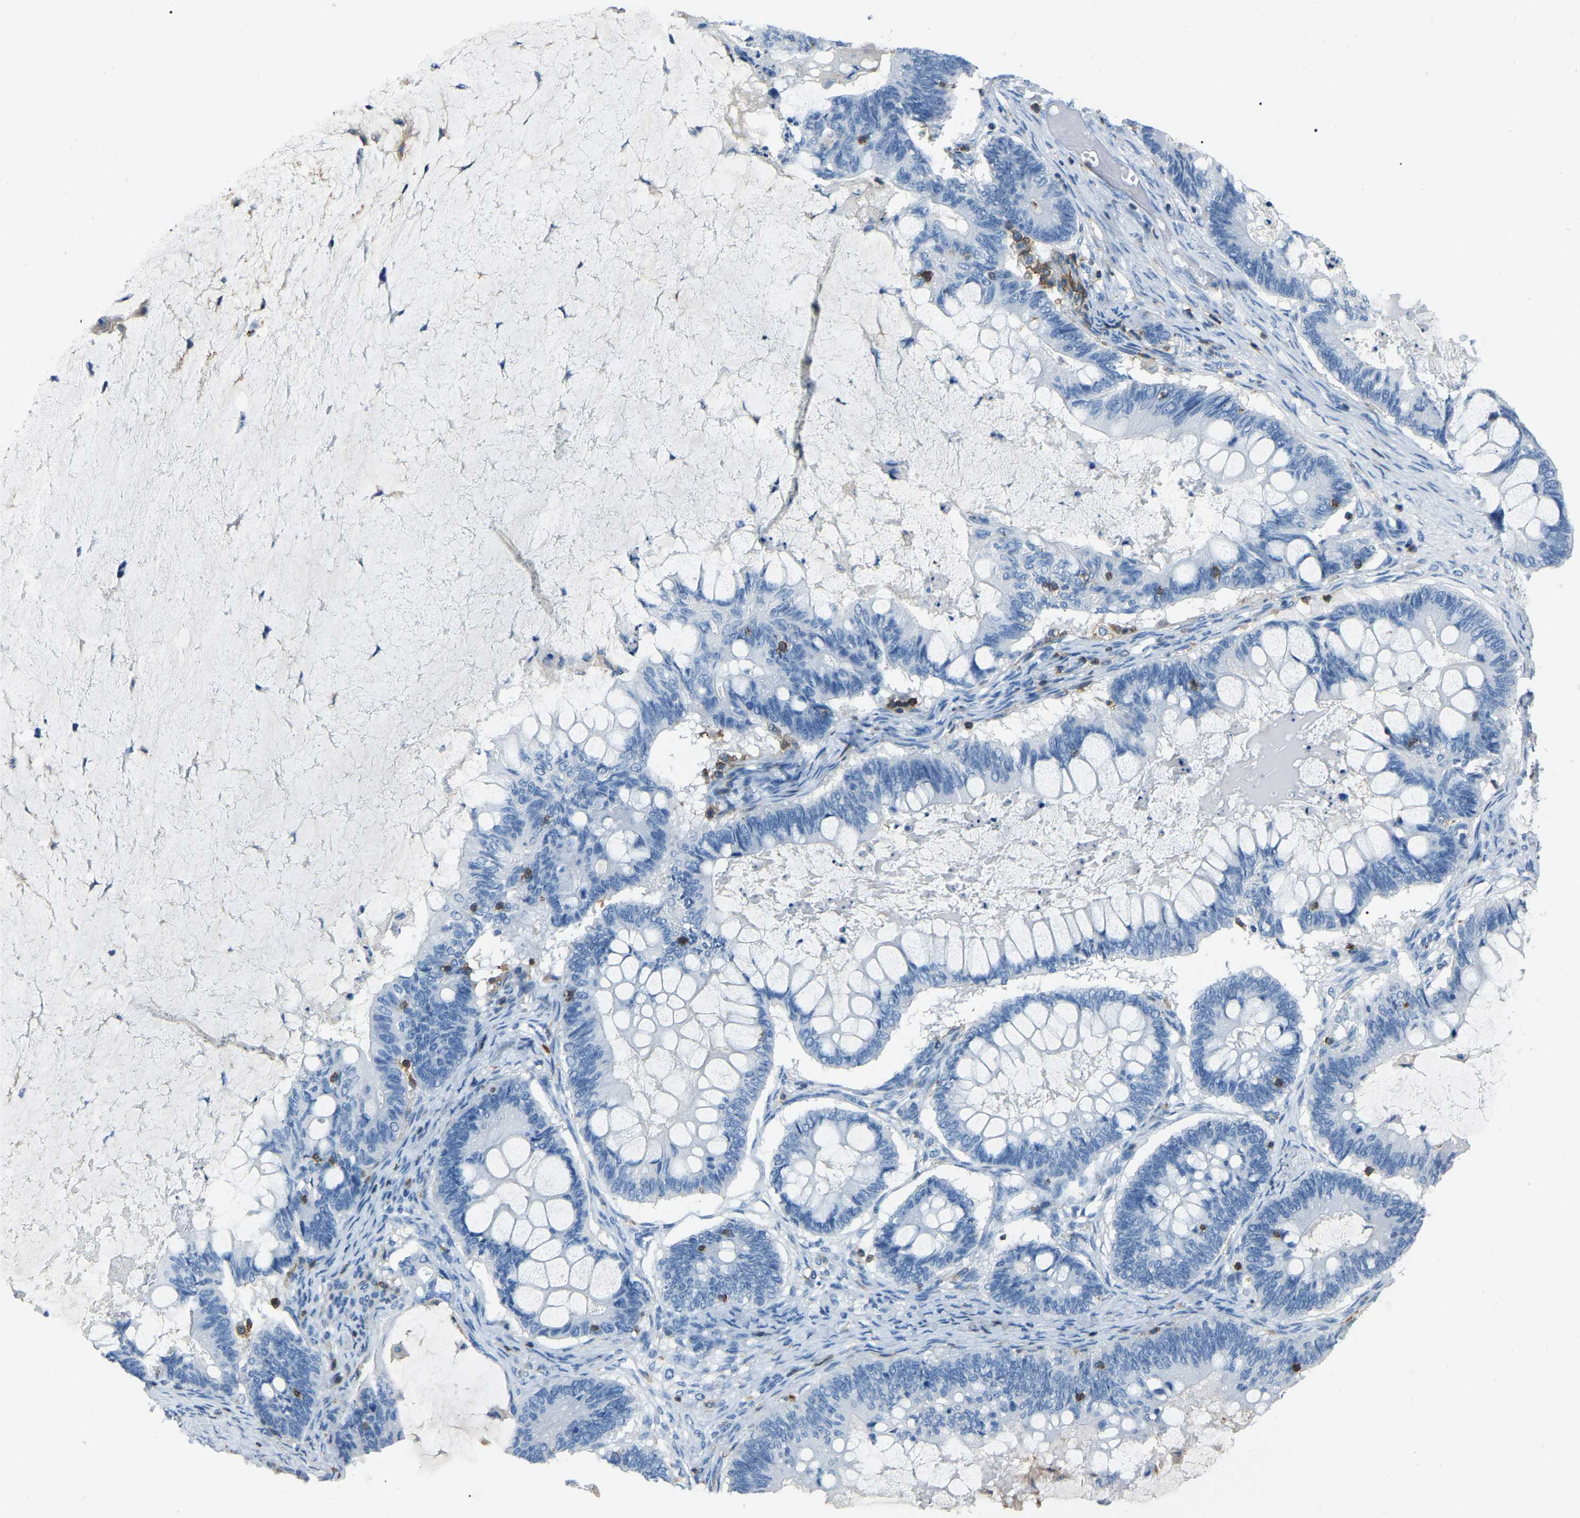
{"staining": {"intensity": "negative", "quantity": "none", "location": "none"}, "tissue": "ovarian cancer", "cell_type": "Tumor cells", "image_type": "cancer", "snomed": [{"axis": "morphology", "description": "Cystadenocarcinoma, mucinous, NOS"}, {"axis": "topography", "description": "Ovary"}], "caption": "IHC photomicrograph of neoplastic tissue: human mucinous cystadenocarcinoma (ovarian) stained with DAB exhibits no significant protein staining in tumor cells.", "gene": "ARHGAP45", "patient": {"sex": "female", "age": 61}}